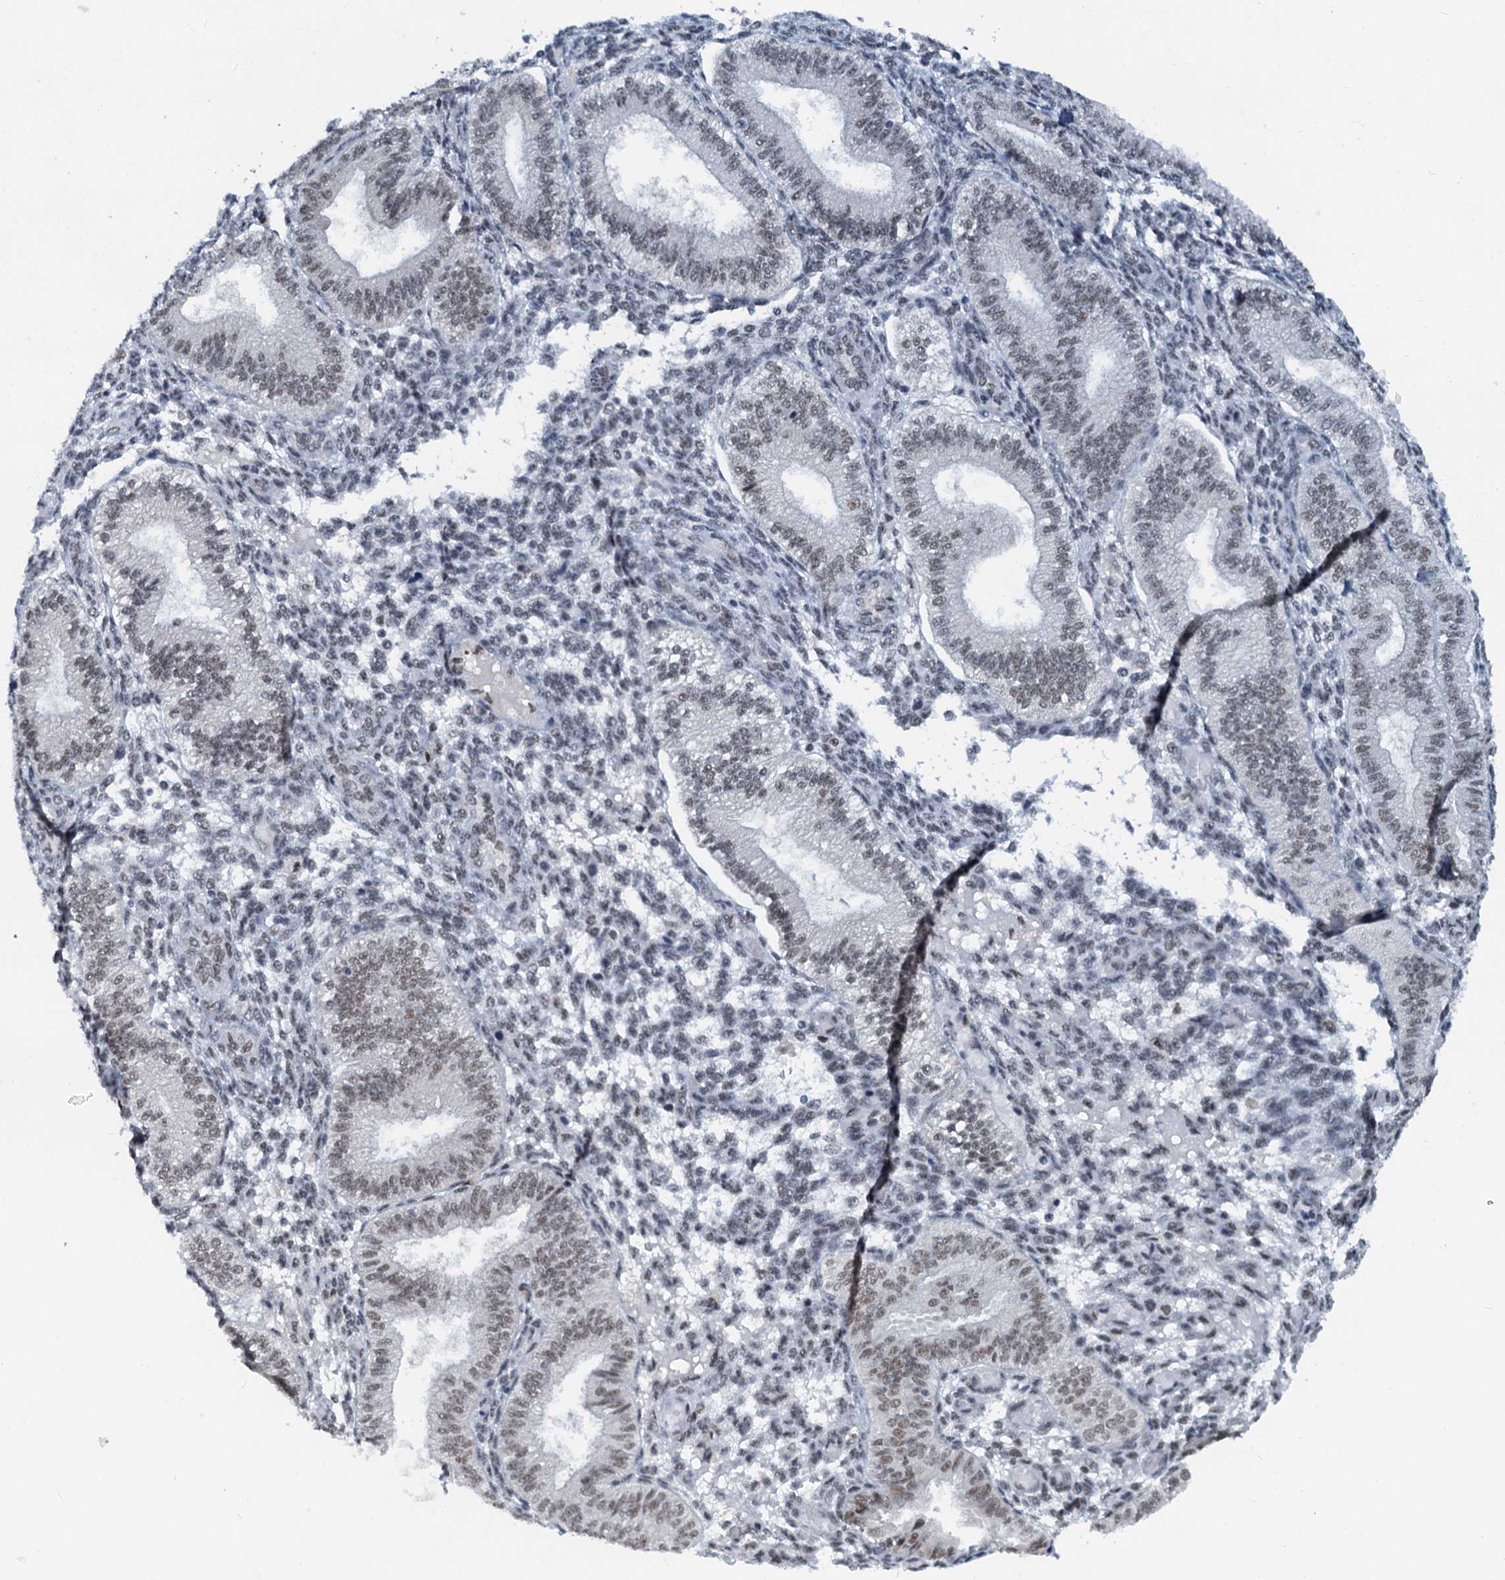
{"staining": {"intensity": "negative", "quantity": "none", "location": "none"}, "tissue": "endometrium", "cell_type": "Cells in endometrial stroma", "image_type": "normal", "snomed": [{"axis": "morphology", "description": "Normal tissue, NOS"}, {"axis": "topography", "description": "Endometrium"}], "caption": "Immunohistochemical staining of normal endometrium demonstrates no significant expression in cells in endometrial stroma.", "gene": "SNRPD1", "patient": {"sex": "female", "age": 39}}